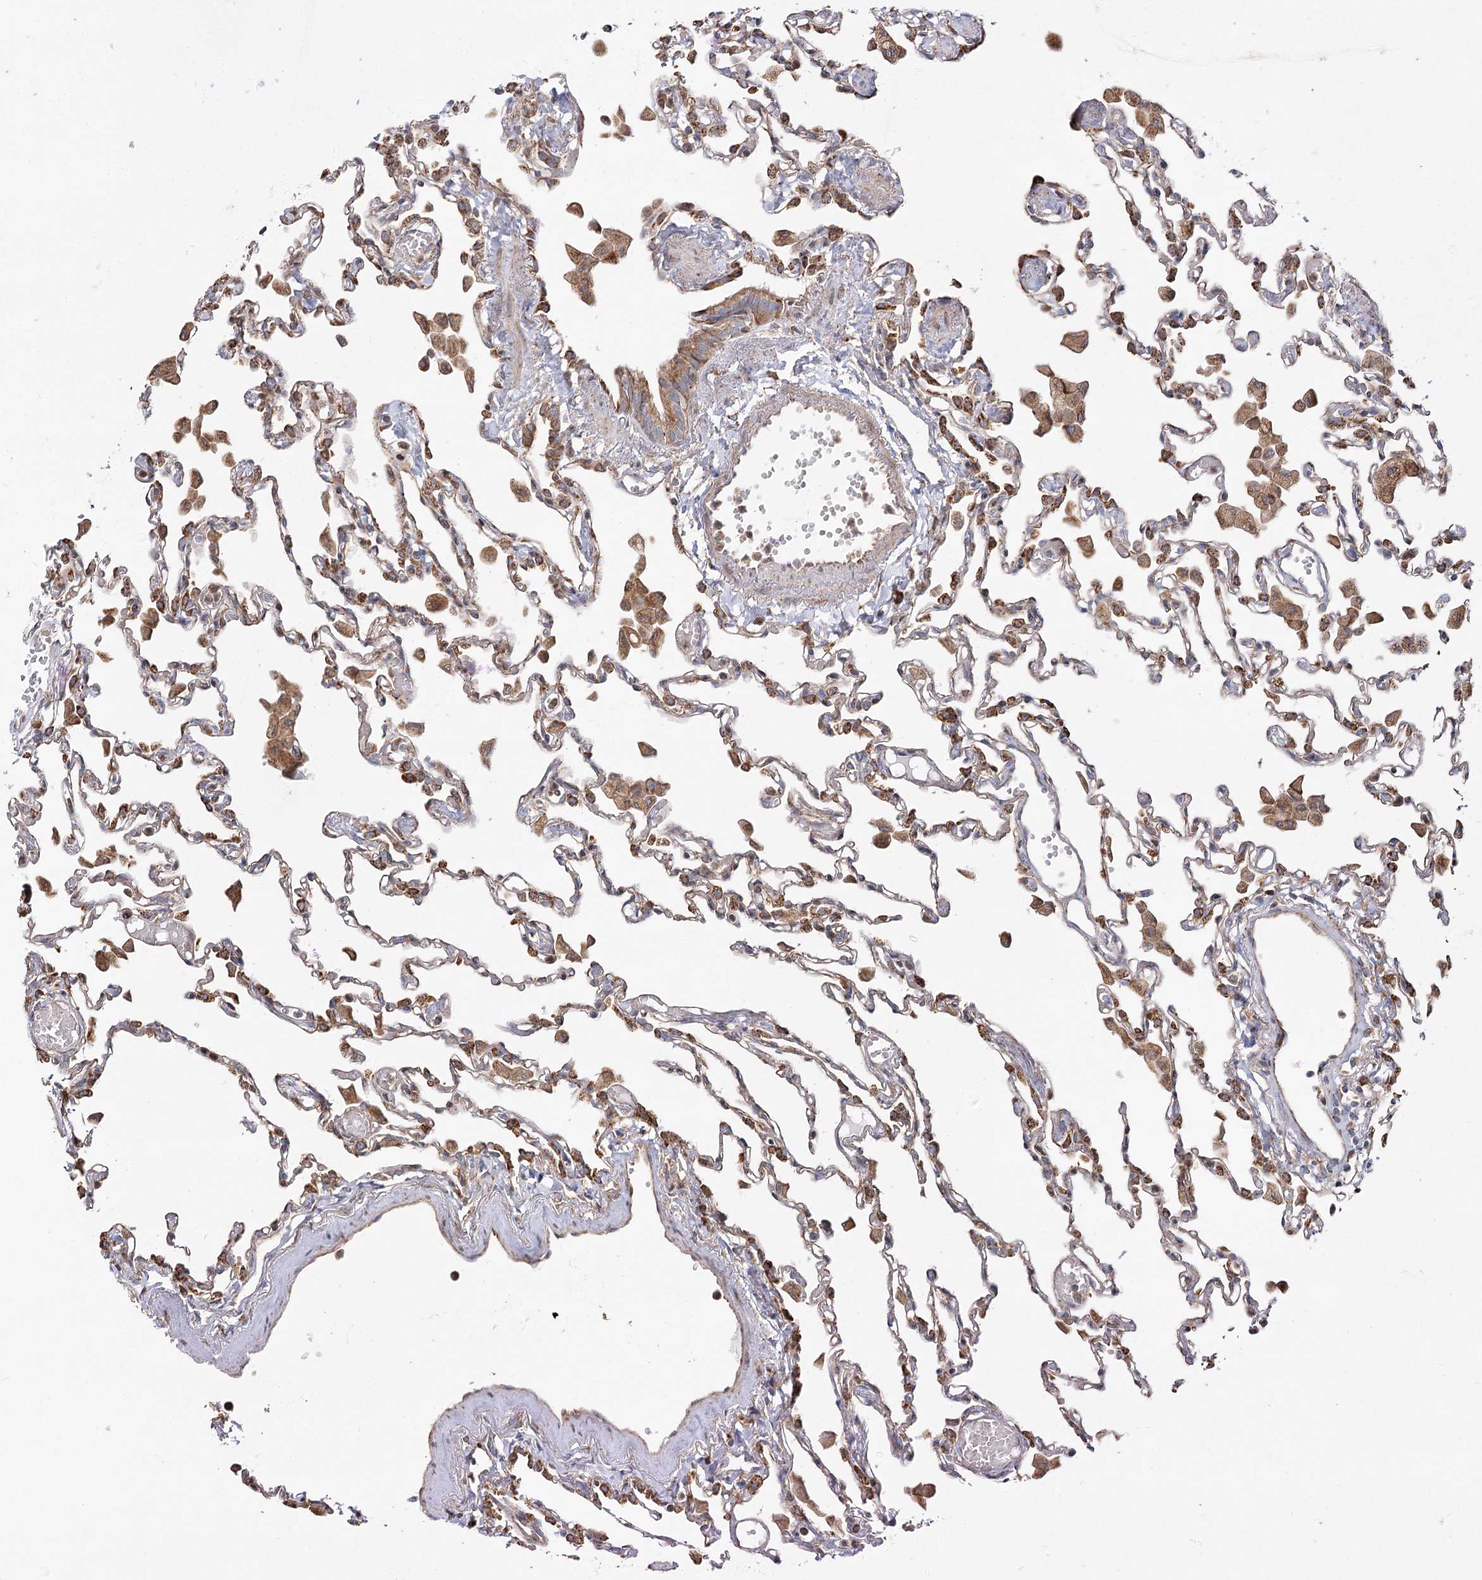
{"staining": {"intensity": "moderate", "quantity": "25%-75%", "location": "cytoplasmic/membranous"}, "tissue": "lung", "cell_type": "Alveolar cells", "image_type": "normal", "snomed": [{"axis": "morphology", "description": "Normal tissue, NOS"}, {"axis": "topography", "description": "Bronchus"}, {"axis": "topography", "description": "Lung"}], "caption": "This is a photomicrograph of immunohistochemistry (IHC) staining of normal lung, which shows moderate expression in the cytoplasmic/membranous of alveolar cells.", "gene": "ZFYVE16", "patient": {"sex": "female", "age": 49}}